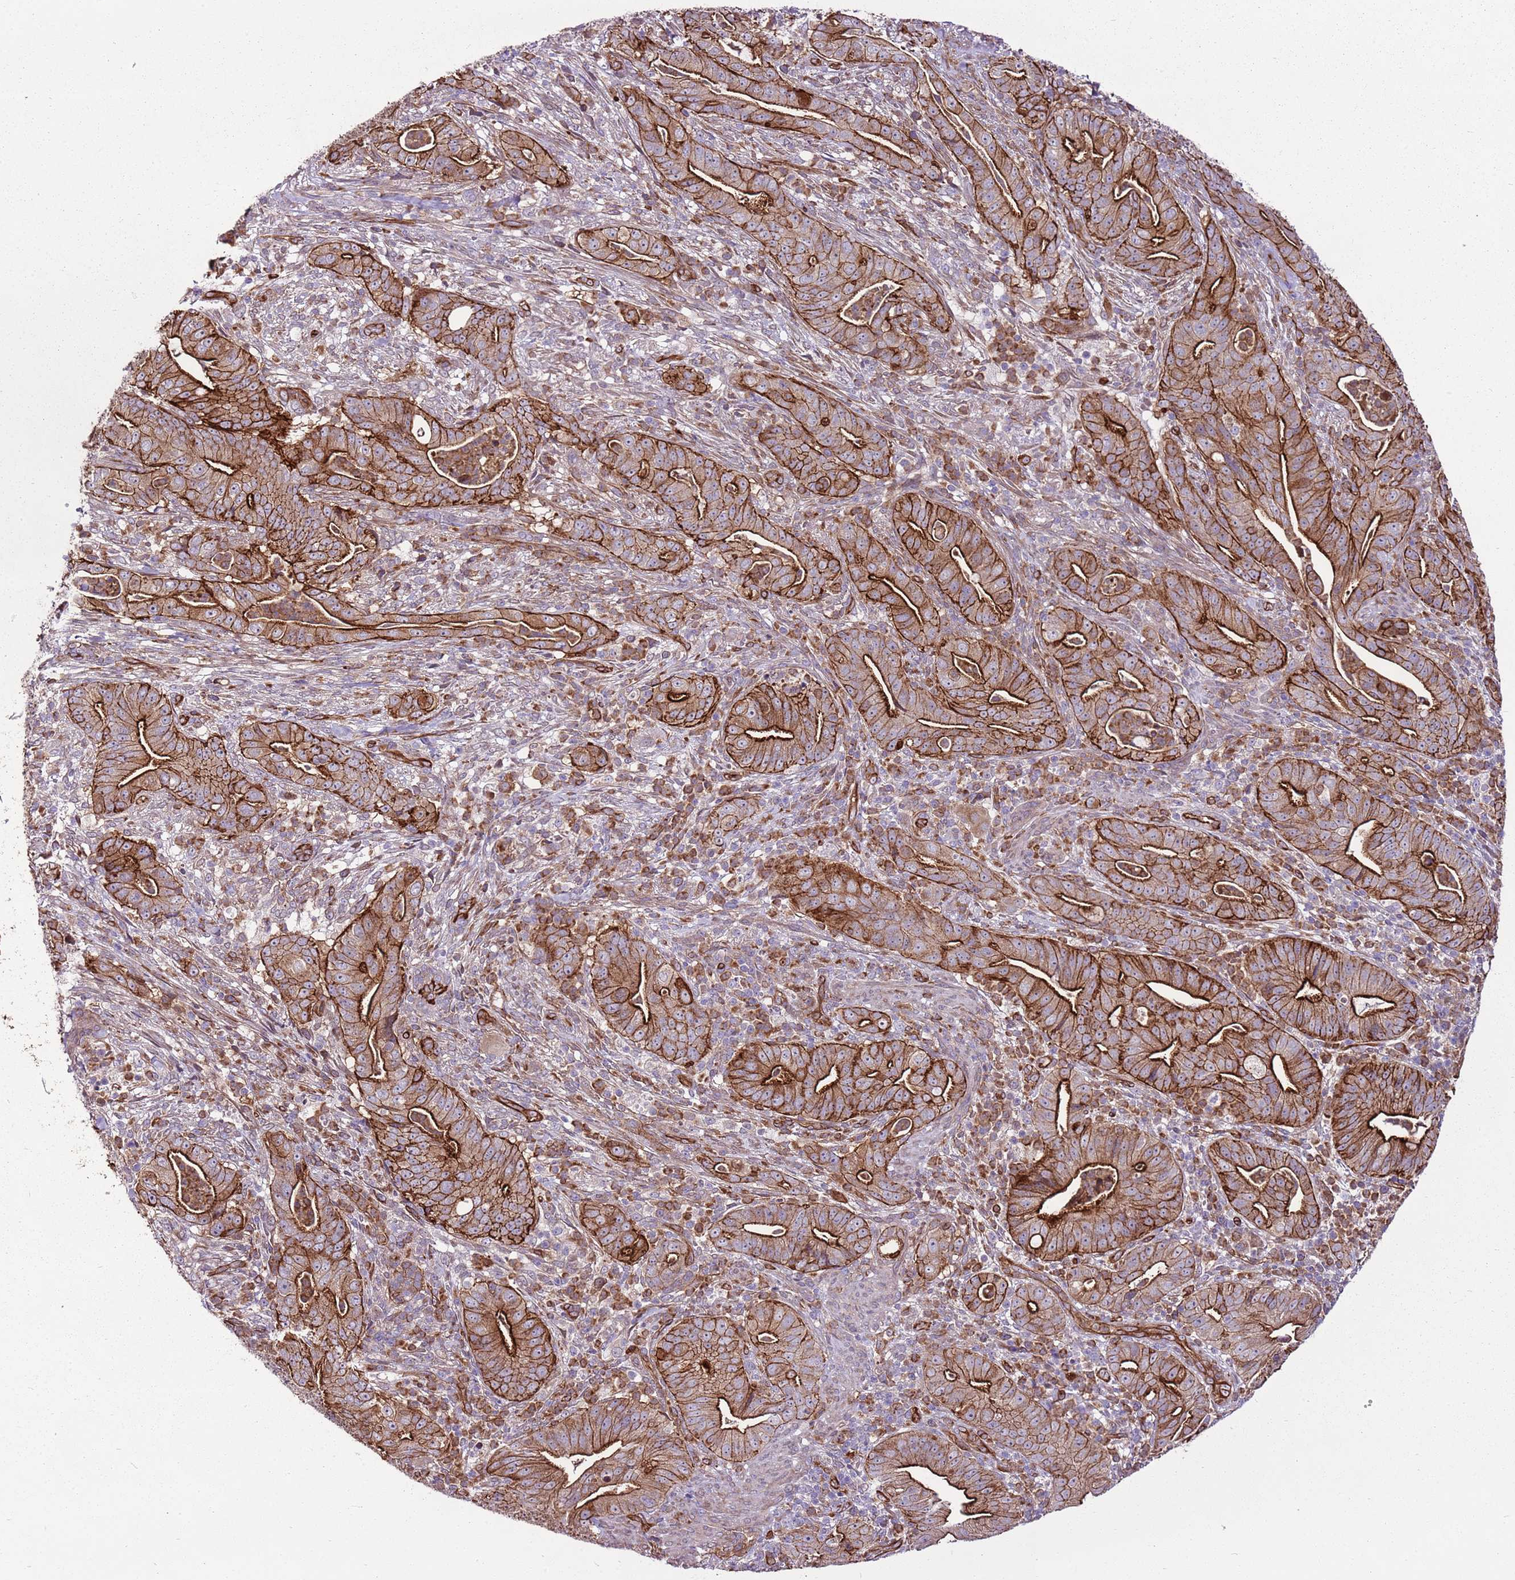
{"staining": {"intensity": "strong", "quantity": ">75%", "location": "cytoplasmic/membranous"}, "tissue": "pancreatic cancer", "cell_type": "Tumor cells", "image_type": "cancer", "snomed": [{"axis": "morphology", "description": "Adenocarcinoma, NOS"}, {"axis": "topography", "description": "Pancreas"}], "caption": "Human adenocarcinoma (pancreatic) stained with a brown dye reveals strong cytoplasmic/membranous positive staining in approximately >75% of tumor cells.", "gene": "ZNF827", "patient": {"sex": "male", "age": 71}}